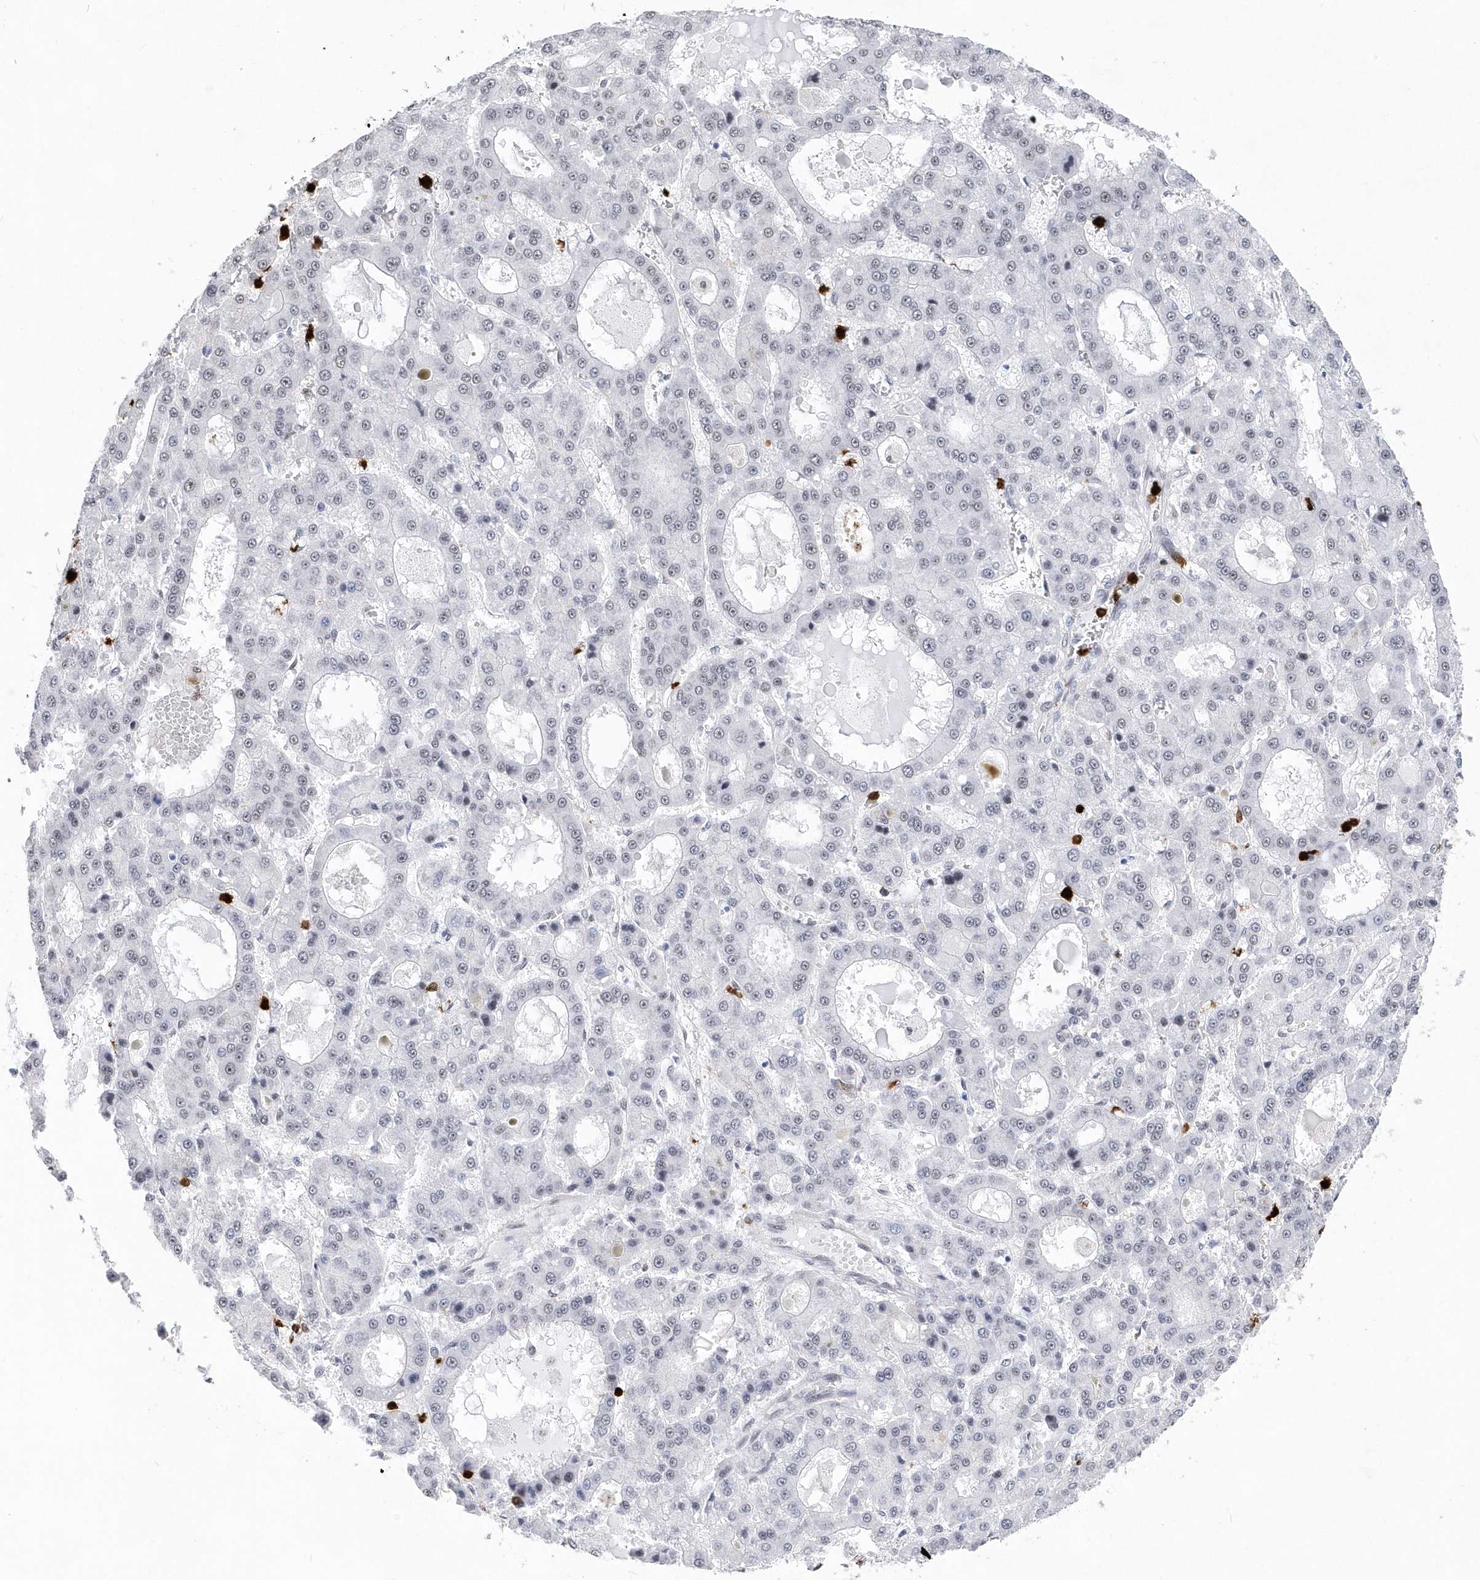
{"staining": {"intensity": "negative", "quantity": "none", "location": "none"}, "tissue": "liver cancer", "cell_type": "Tumor cells", "image_type": "cancer", "snomed": [{"axis": "morphology", "description": "Carcinoma, Hepatocellular, NOS"}, {"axis": "topography", "description": "Liver"}], "caption": "Liver cancer was stained to show a protein in brown. There is no significant positivity in tumor cells.", "gene": "RPP30", "patient": {"sex": "male", "age": 70}}